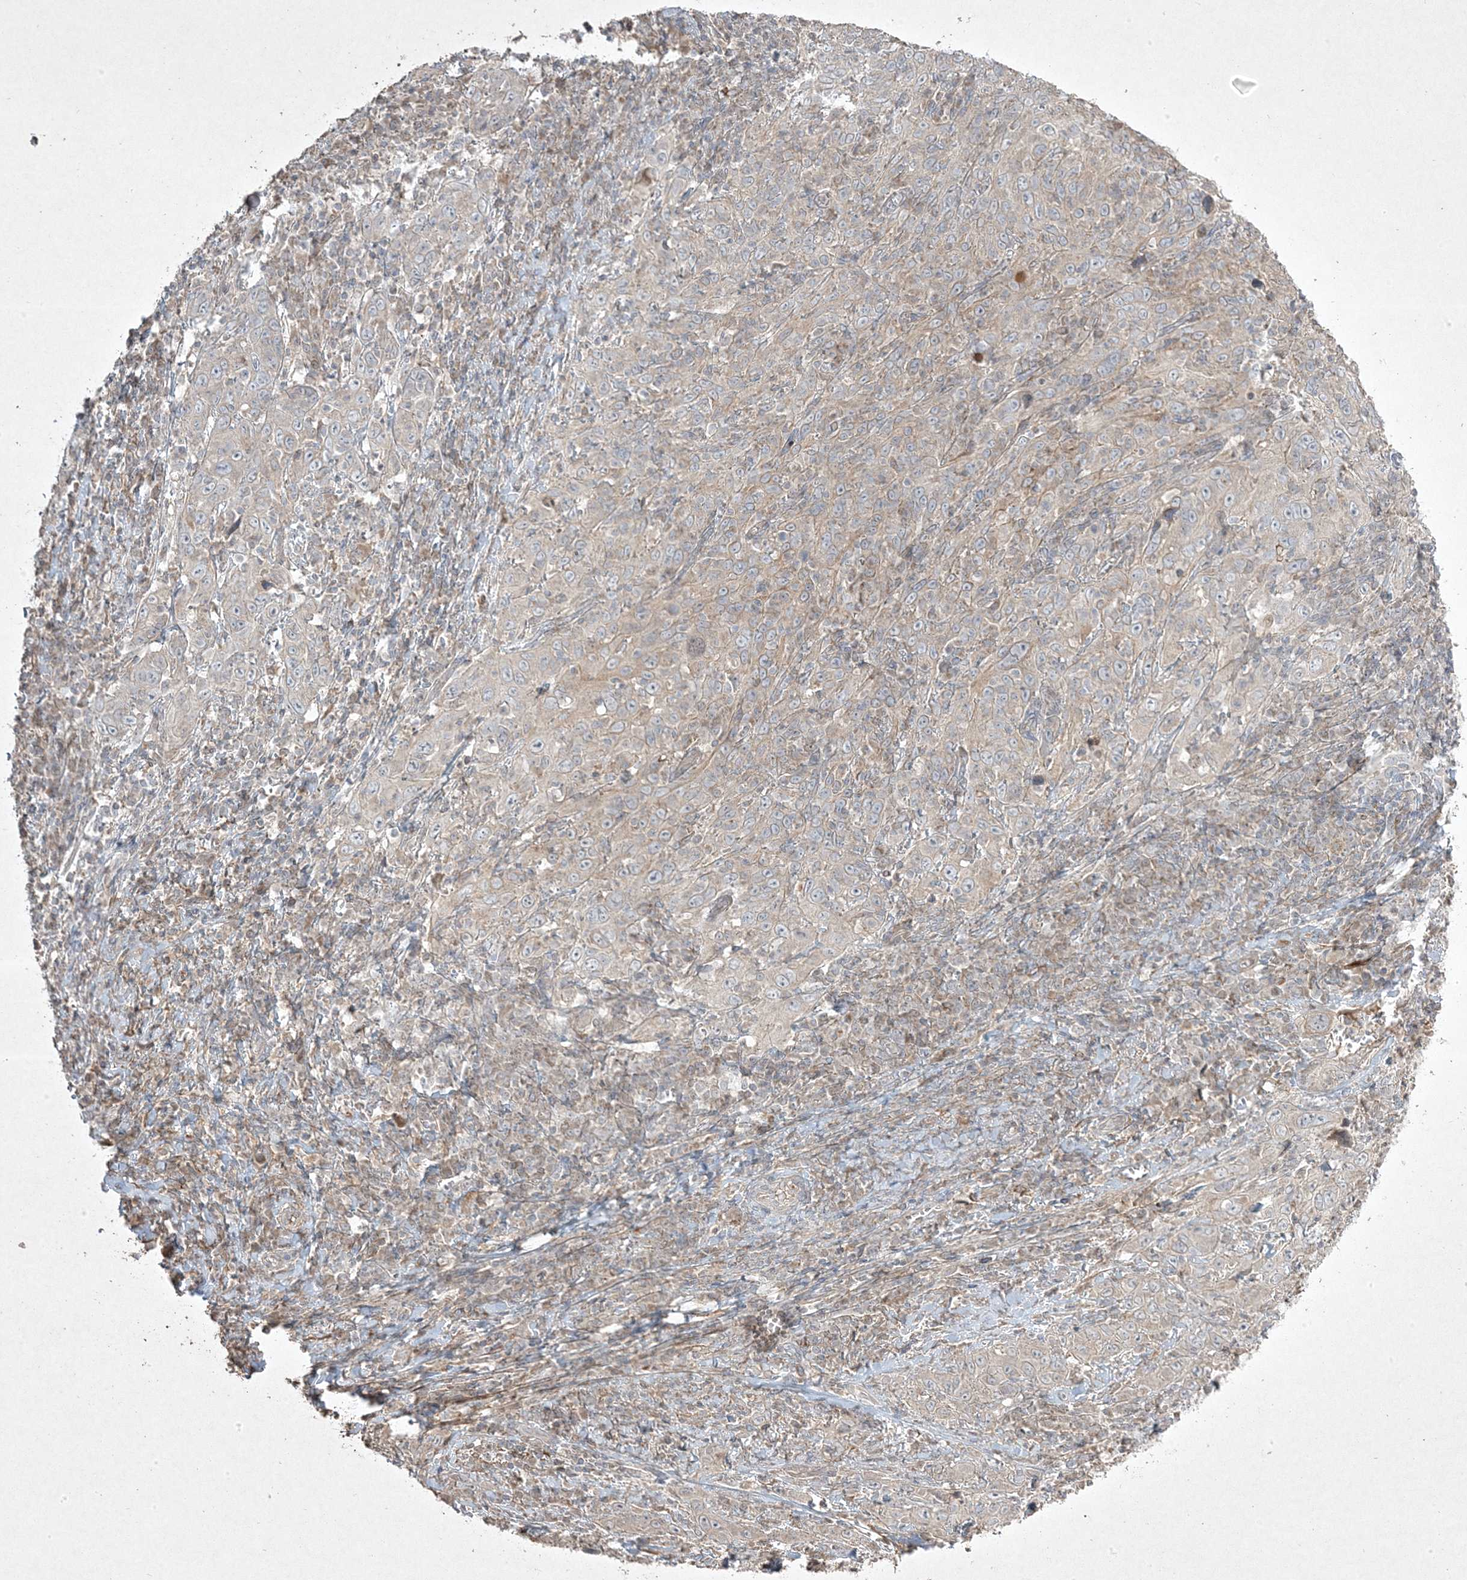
{"staining": {"intensity": "weak", "quantity": "<25%", "location": "cytoplasmic/membranous"}, "tissue": "cervical cancer", "cell_type": "Tumor cells", "image_type": "cancer", "snomed": [{"axis": "morphology", "description": "Squamous cell carcinoma, NOS"}, {"axis": "topography", "description": "Cervix"}], "caption": "Squamous cell carcinoma (cervical) was stained to show a protein in brown. There is no significant positivity in tumor cells.", "gene": "RGL4", "patient": {"sex": "female", "age": 46}}